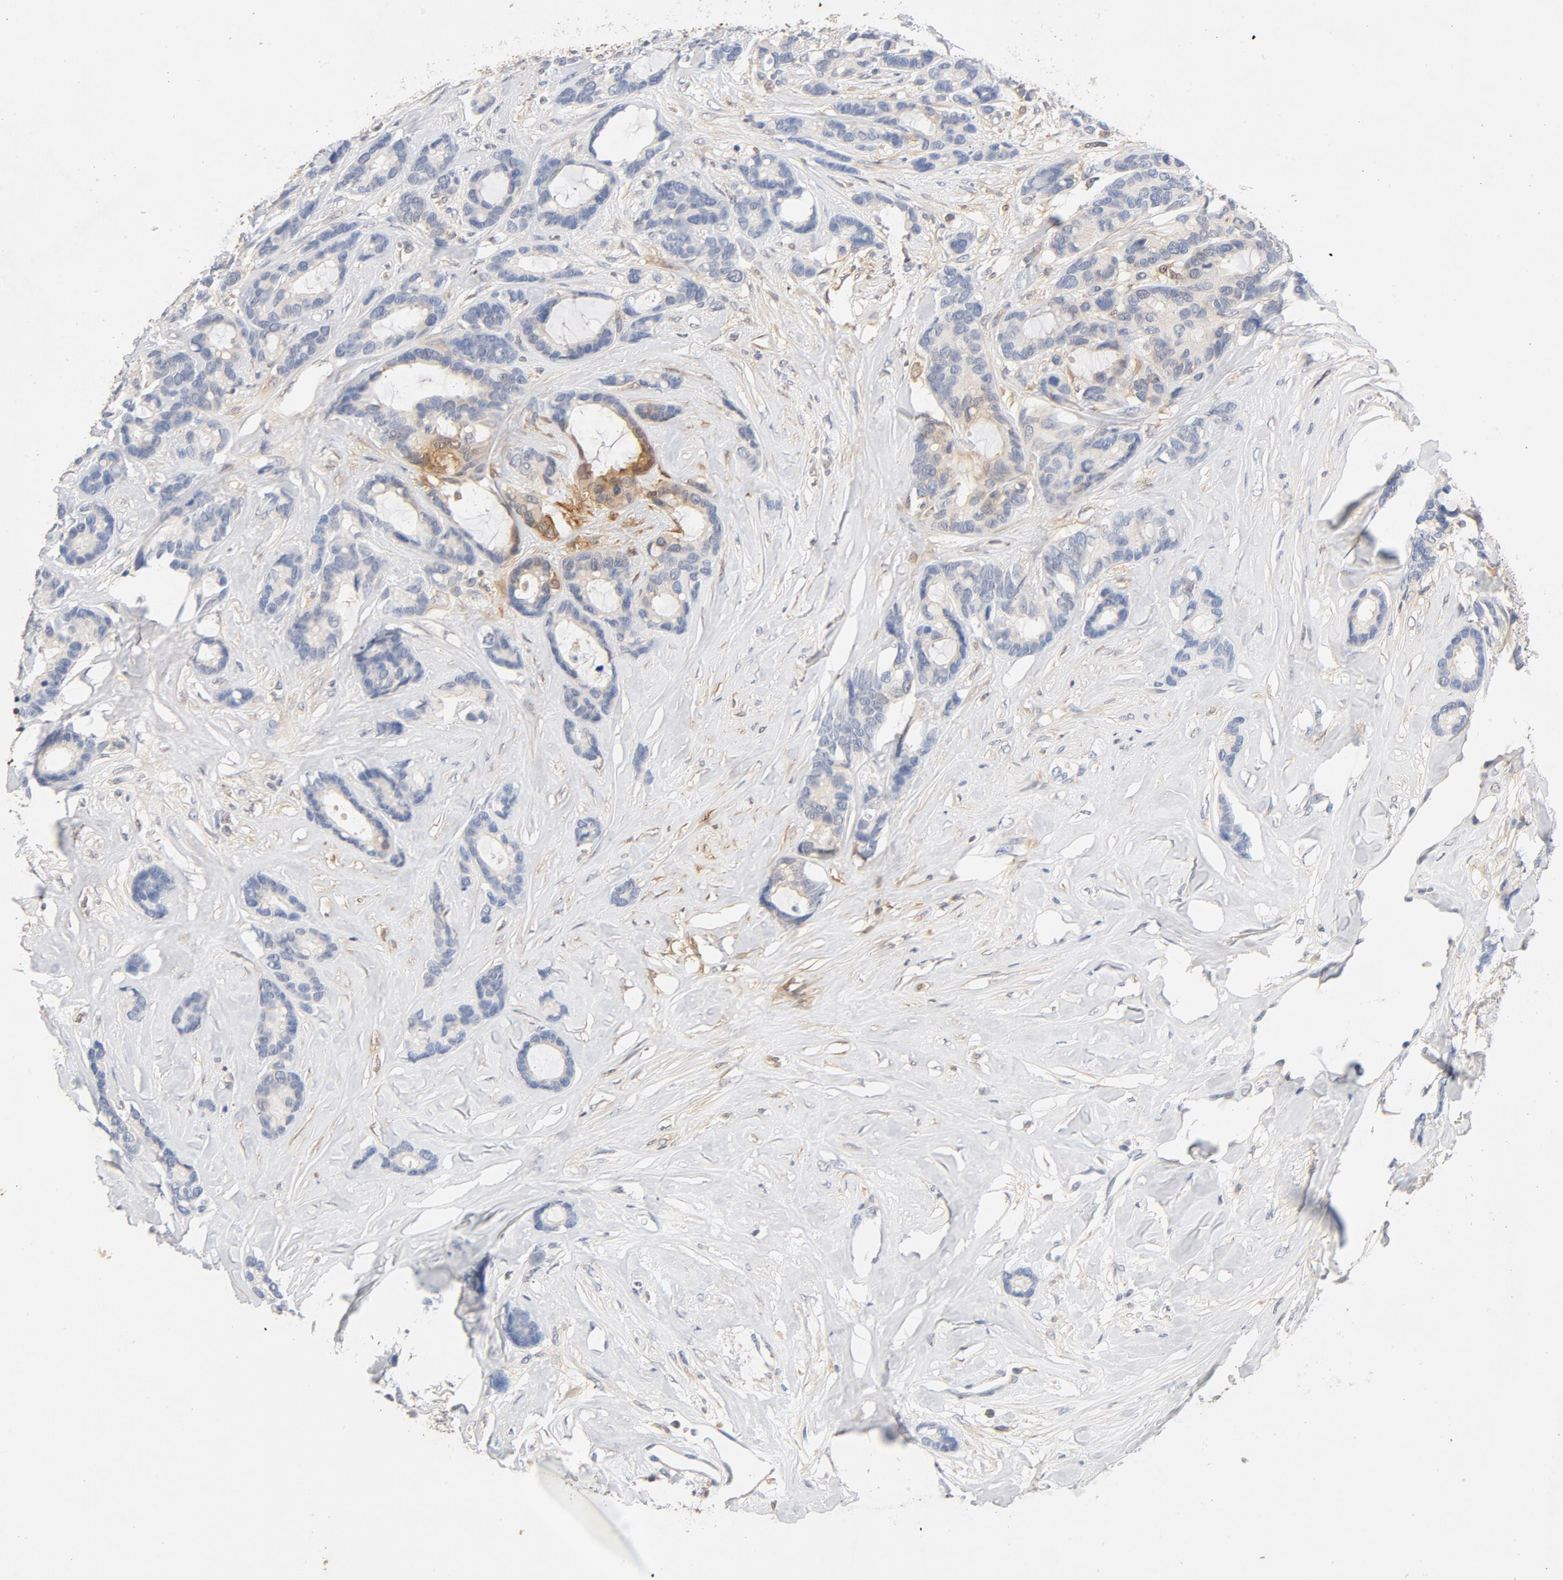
{"staining": {"intensity": "strong", "quantity": "<25%", "location": "cytoplasmic/membranous"}, "tissue": "breast cancer", "cell_type": "Tumor cells", "image_type": "cancer", "snomed": [{"axis": "morphology", "description": "Duct carcinoma"}, {"axis": "topography", "description": "Breast"}], "caption": "Human infiltrating ductal carcinoma (breast) stained for a protein (brown) exhibits strong cytoplasmic/membranous positive staining in approximately <25% of tumor cells.", "gene": "STAT1", "patient": {"sex": "female", "age": 87}}